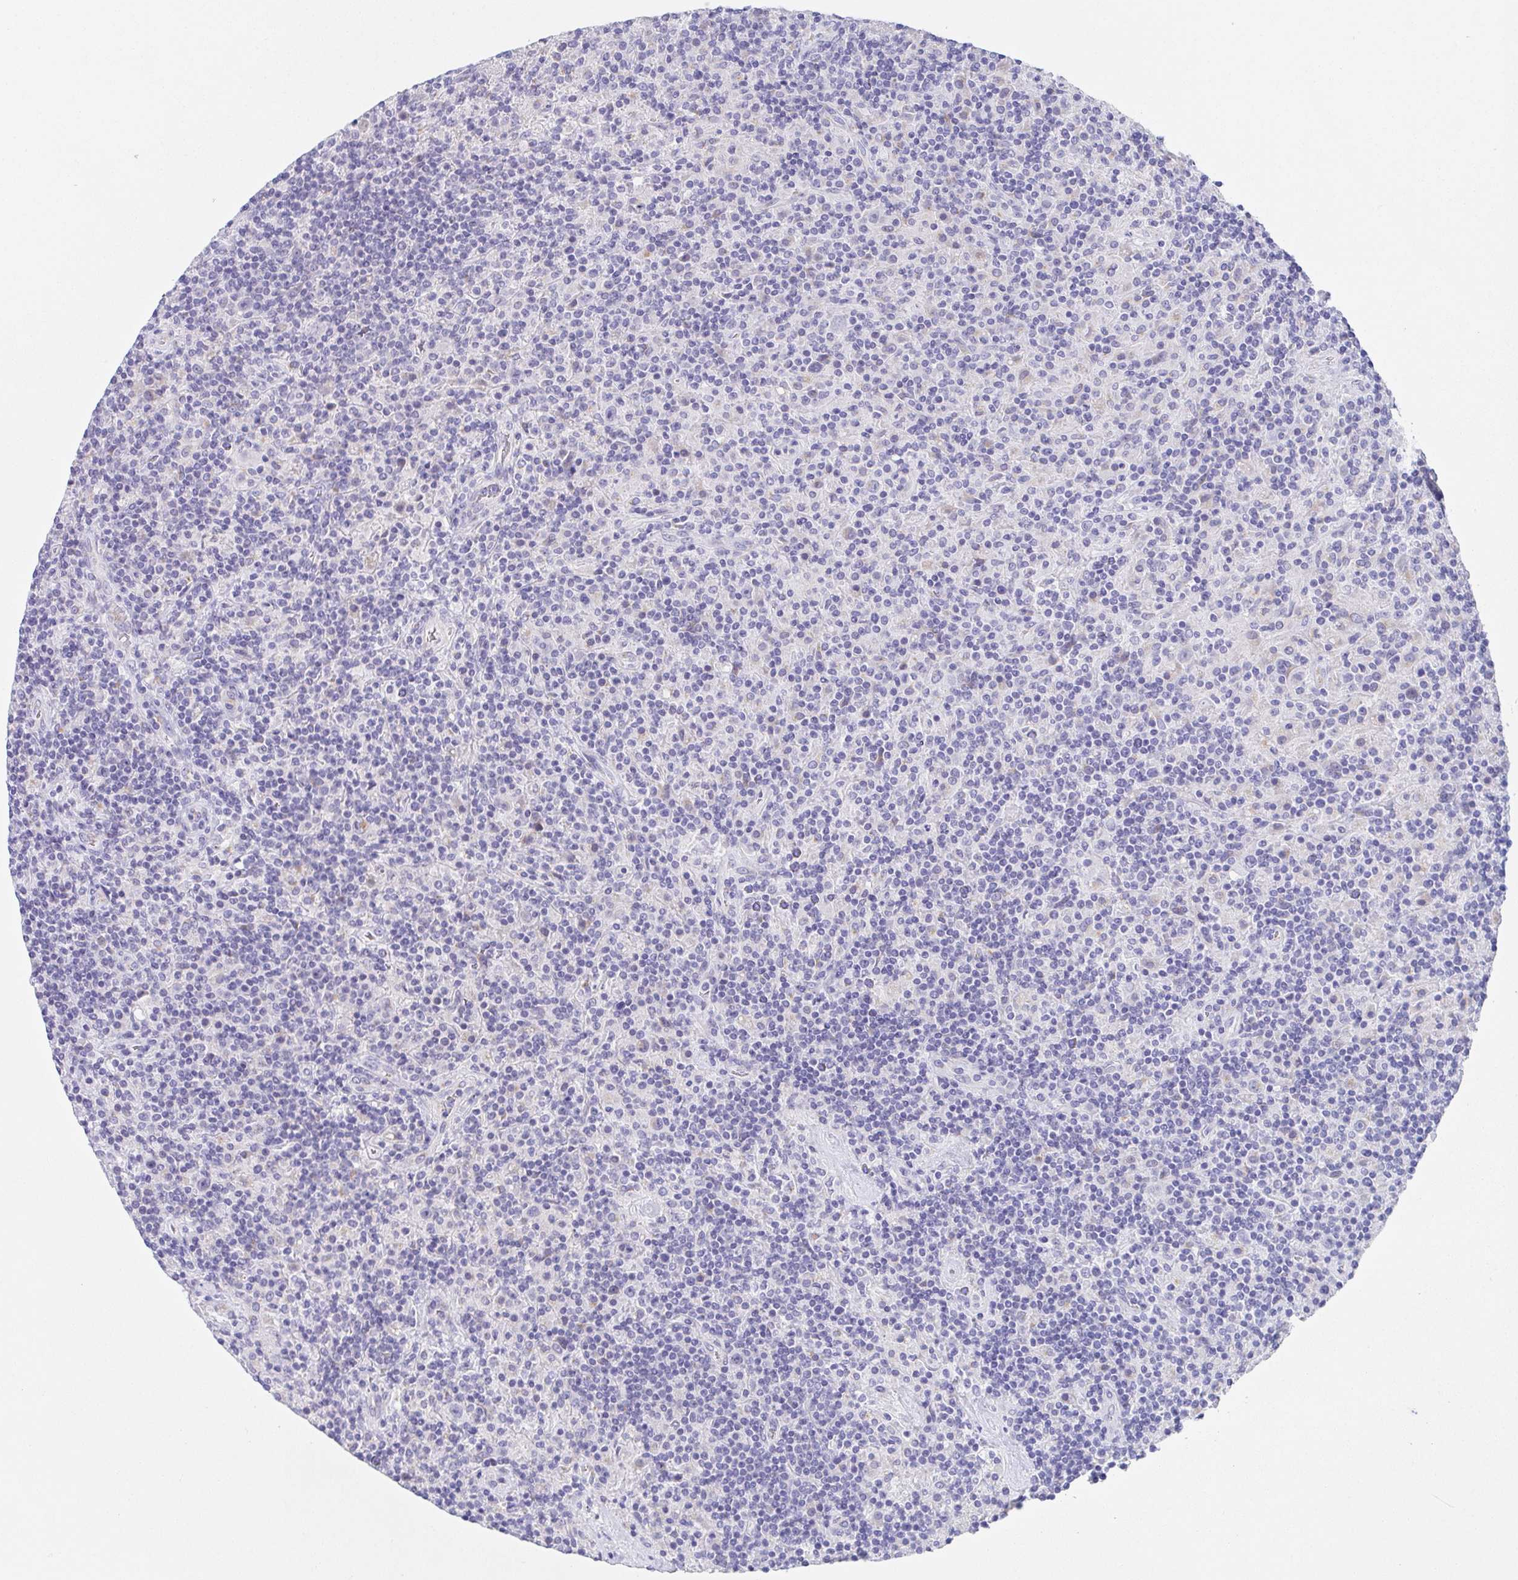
{"staining": {"intensity": "negative", "quantity": "none", "location": "none"}, "tissue": "lymphoma", "cell_type": "Tumor cells", "image_type": "cancer", "snomed": [{"axis": "morphology", "description": "Hodgkin's disease, NOS"}, {"axis": "topography", "description": "Lymph node"}], "caption": "IHC photomicrograph of human Hodgkin's disease stained for a protein (brown), which displays no staining in tumor cells.", "gene": "SCG3", "patient": {"sex": "male", "age": 70}}